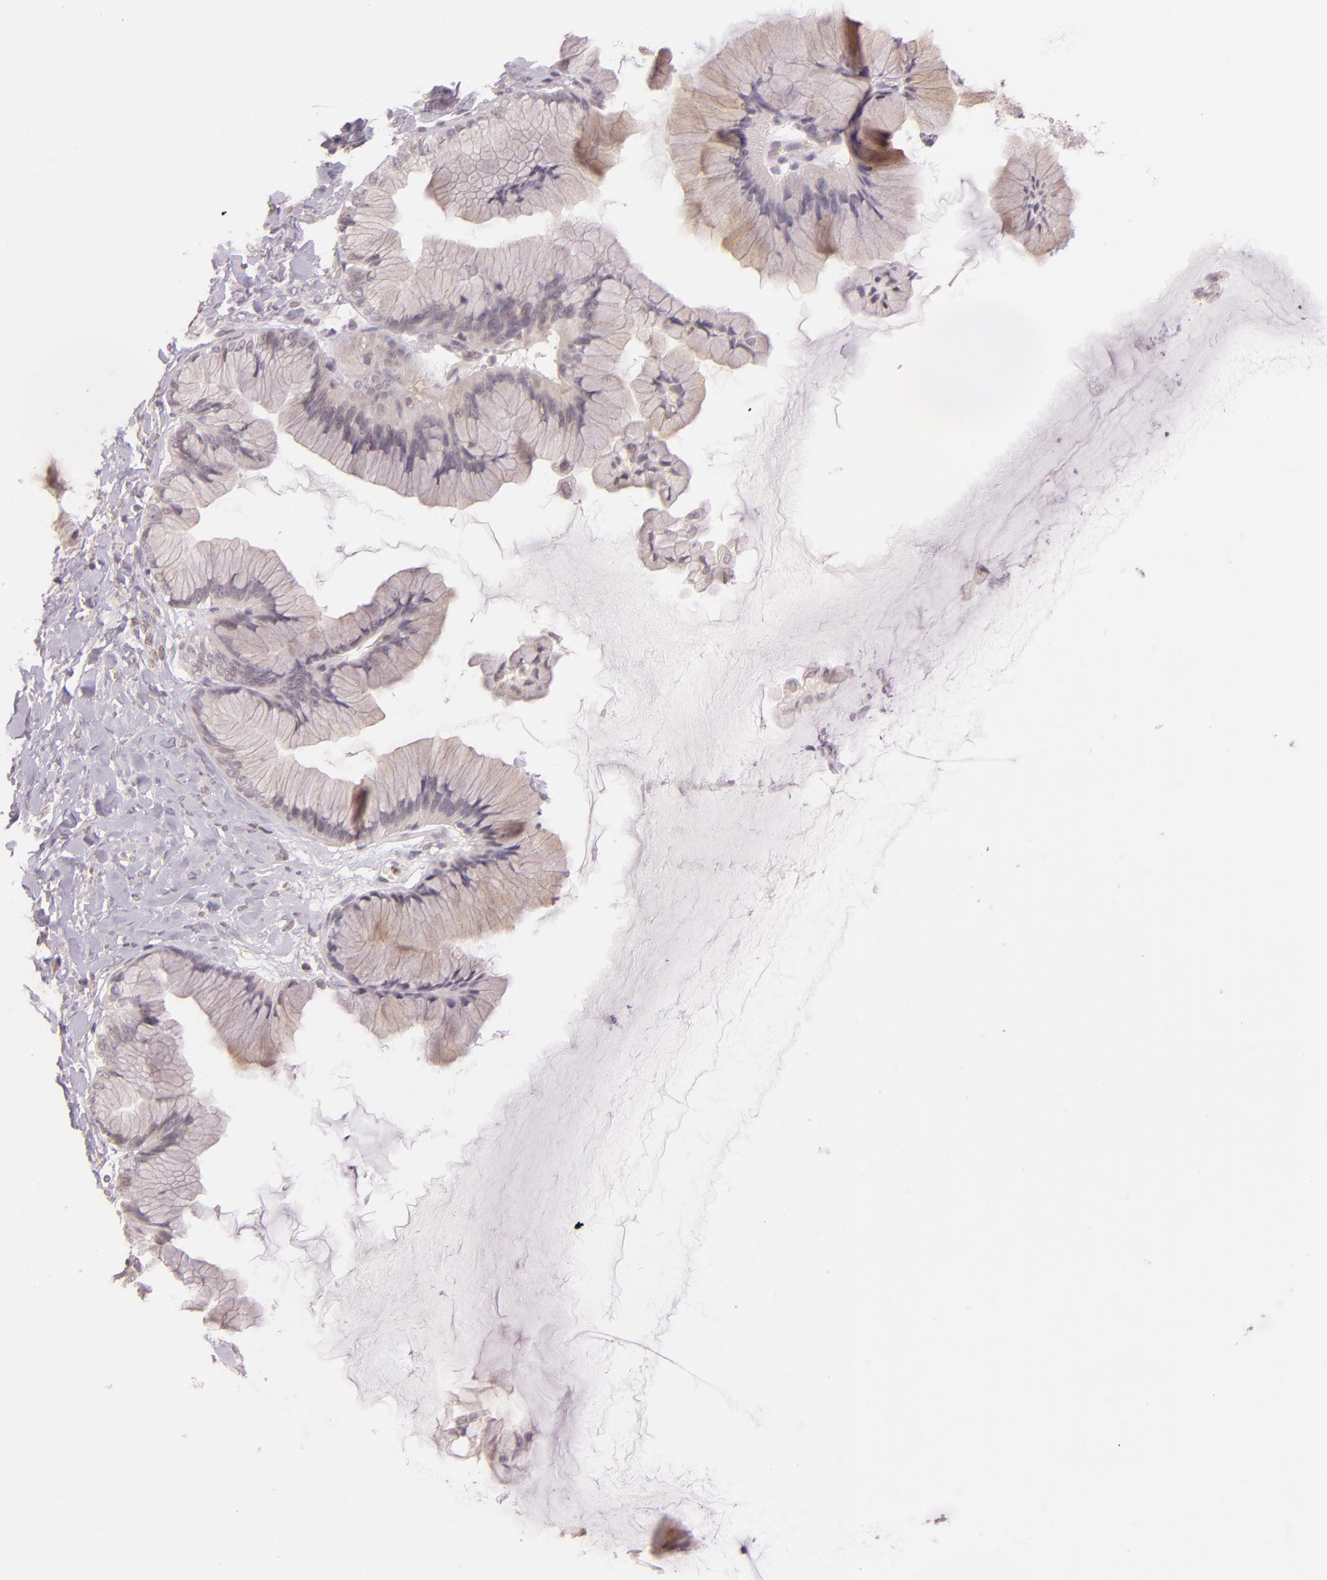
{"staining": {"intensity": "weak", "quantity": ">75%", "location": "cytoplasmic/membranous"}, "tissue": "ovarian cancer", "cell_type": "Tumor cells", "image_type": "cancer", "snomed": [{"axis": "morphology", "description": "Cystadenocarcinoma, mucinous, NOS"}, {"axis": "topography", "description": "Ovary"}], "caption": "Immunohistochemical staining of human mucinous cystadenocarcinoma (ovarian) demonstrates low levels of weak cytoplasmic/membranous protein staining in about >75% of tumor cells.", "gene": "LGMN", "patient": {"sex": "female", "age": 41}}